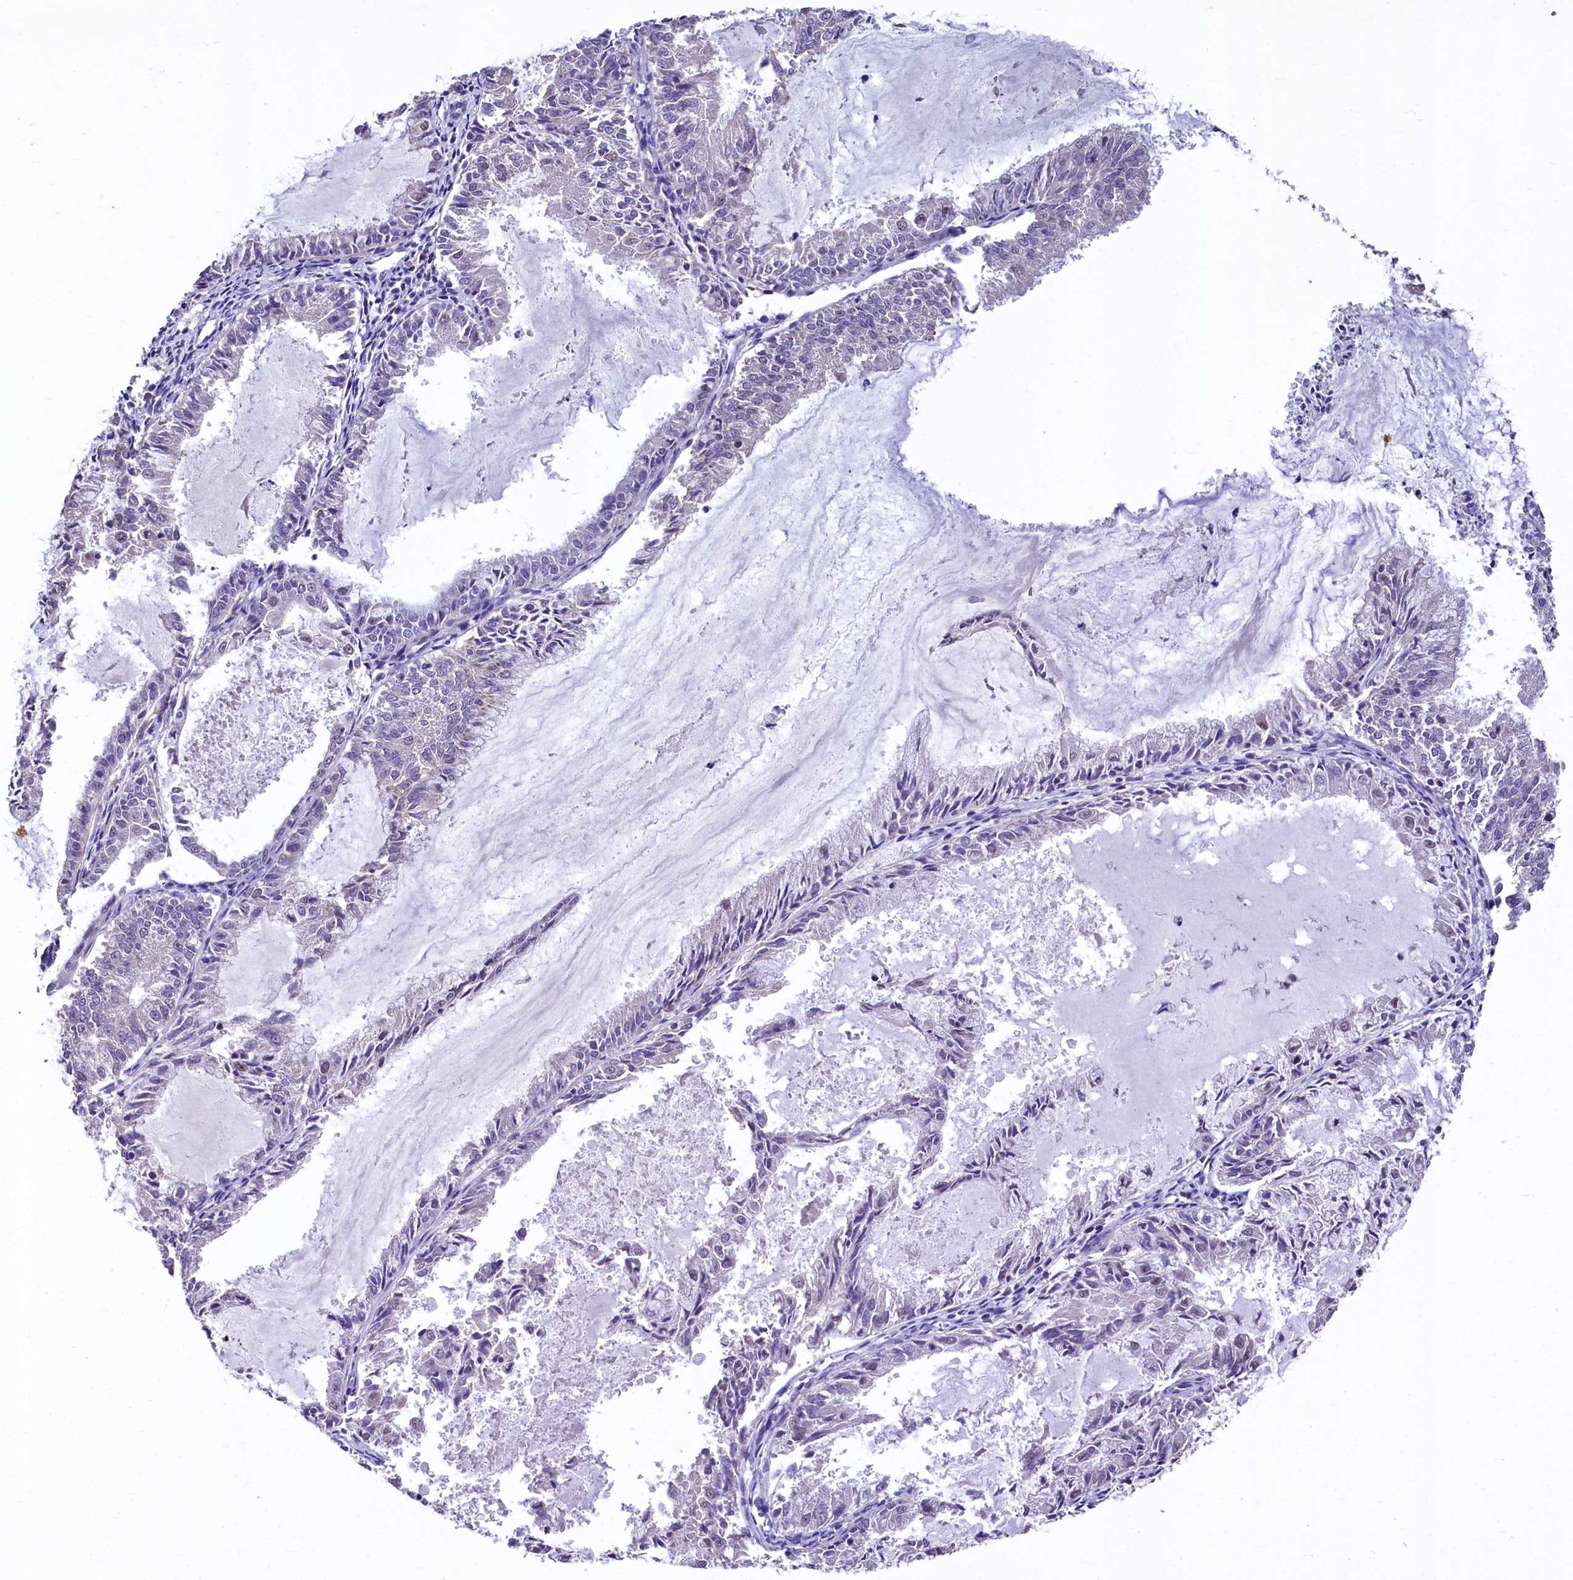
{"staining": {"intensity": "weak", "quantity": "<25%", "location": "nuclear"}, "tissue": "endometrial cancer", "cell_type": "Tumor cells", "image_type": "cancer", "snomed": [{"axis": "morphology", "description": "Adenocarcinoma, NOS"}, {"axis": "topography", "description": "Endometrium"}], "caption": "Immunohistochemistry micrograph of neoplastic tissue: human endometrial adenocarcinoma stained with DAB shows no significant protein positivity in tumor cells. The staining was performed using DAB (3,3'-diaminobenzidine) to visualize the protein expression in brown, while the nuclei were stained in blue with hematoxylin (Magnification: 20x).", "gene": "HECTD4", "patient": {"sex": "female", "age": 57}}